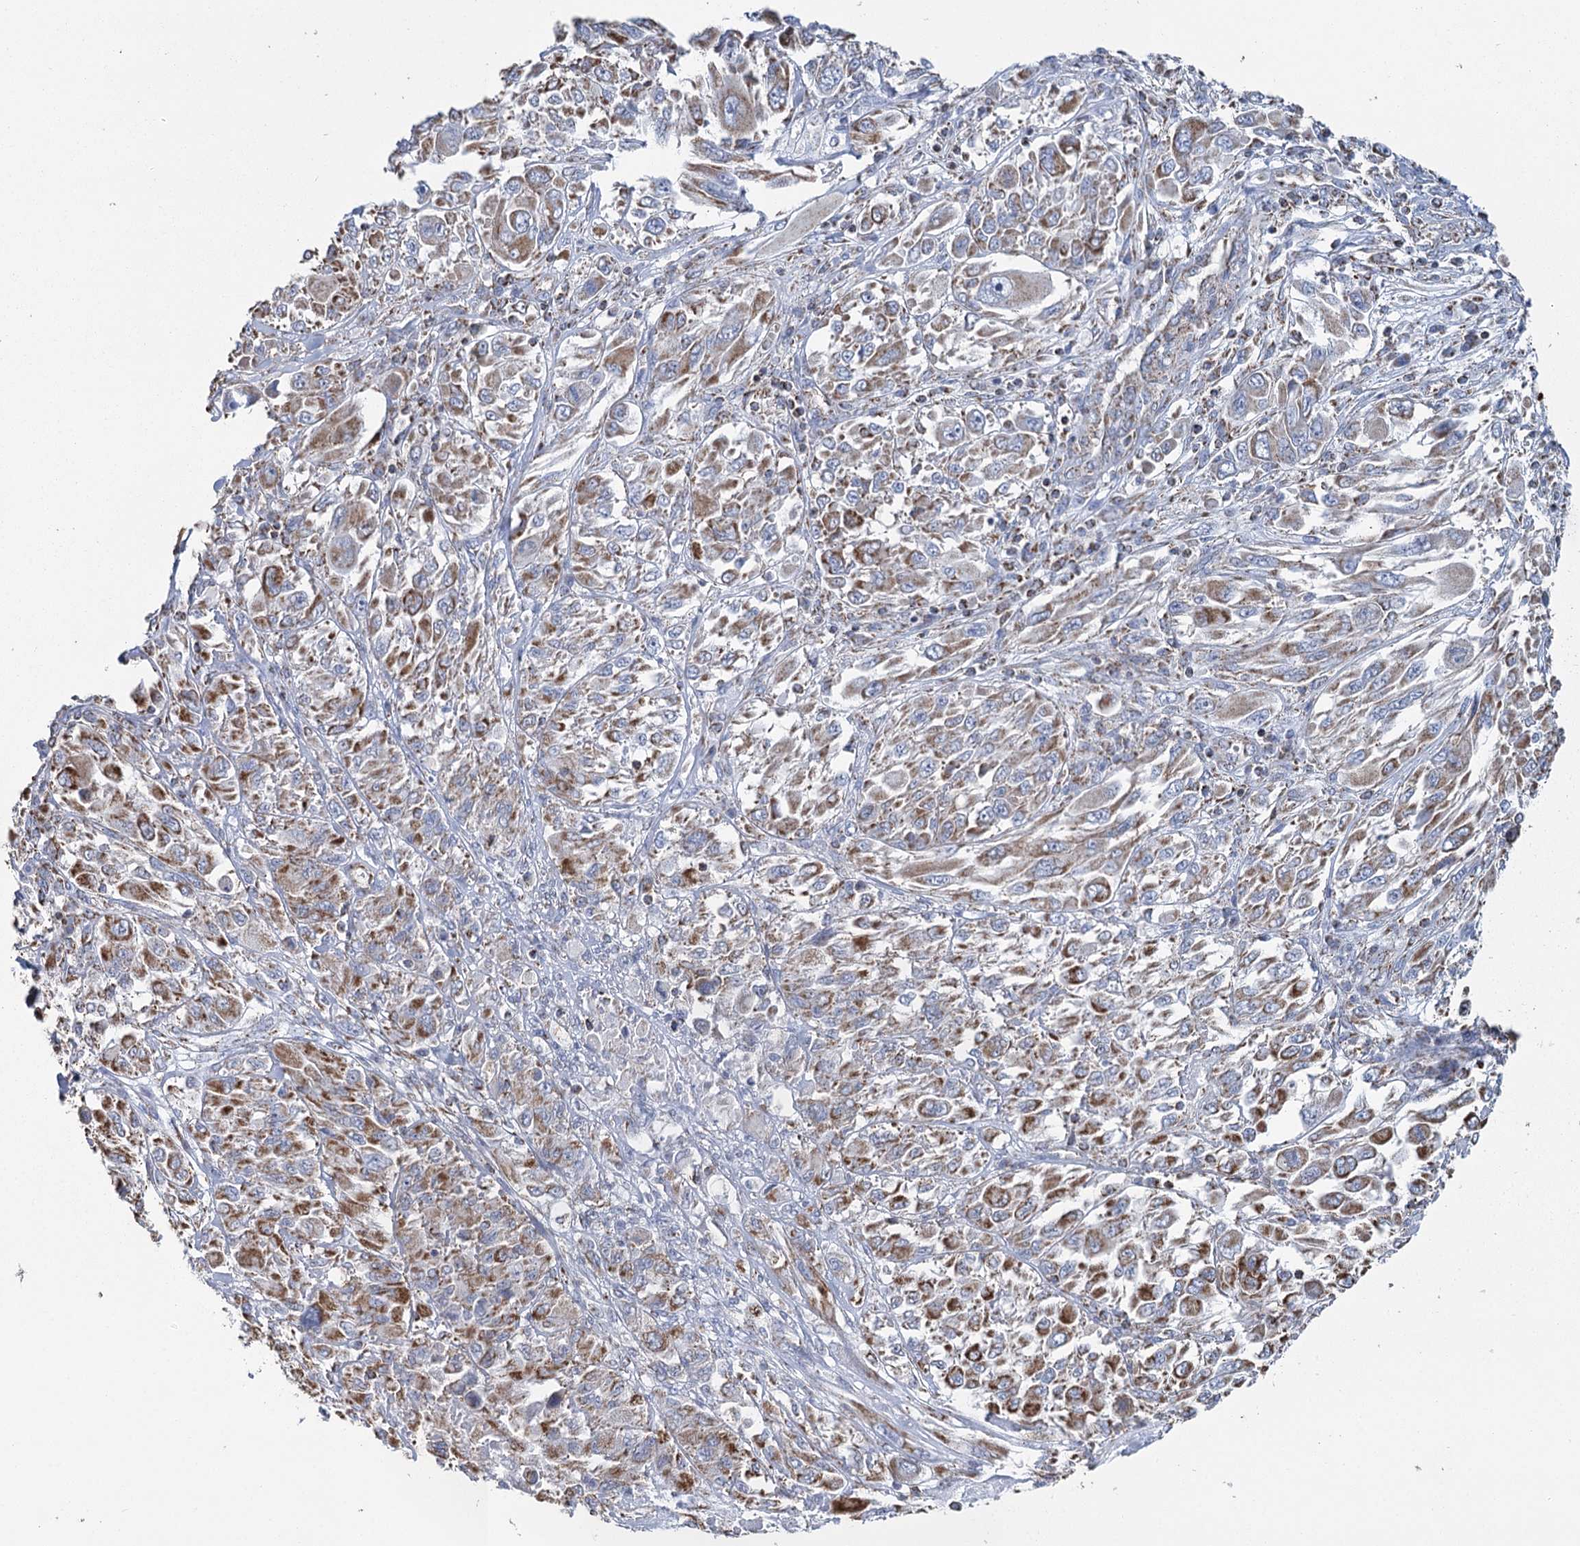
{"staining": {"intensity": "moderate", "quantity": ">75%", "location": "cytoplasmic/membranous"}, "tissue": "melanoma", "cell_type": "Tumor cells", "image_type": "cancer", "snomed": [{"axis": "morphology", "description": "Malignant melanoma, NOS"}, {"axis": "topography", "description": "Skin"}], "caption": "Protein analysis of malignant melanoma tissue displays moderate cytoplasmic/membranous positivity in about >75% of tumor cells.", "gene": "MRPL44", "patient": {"sex": "female", "age": 91}}